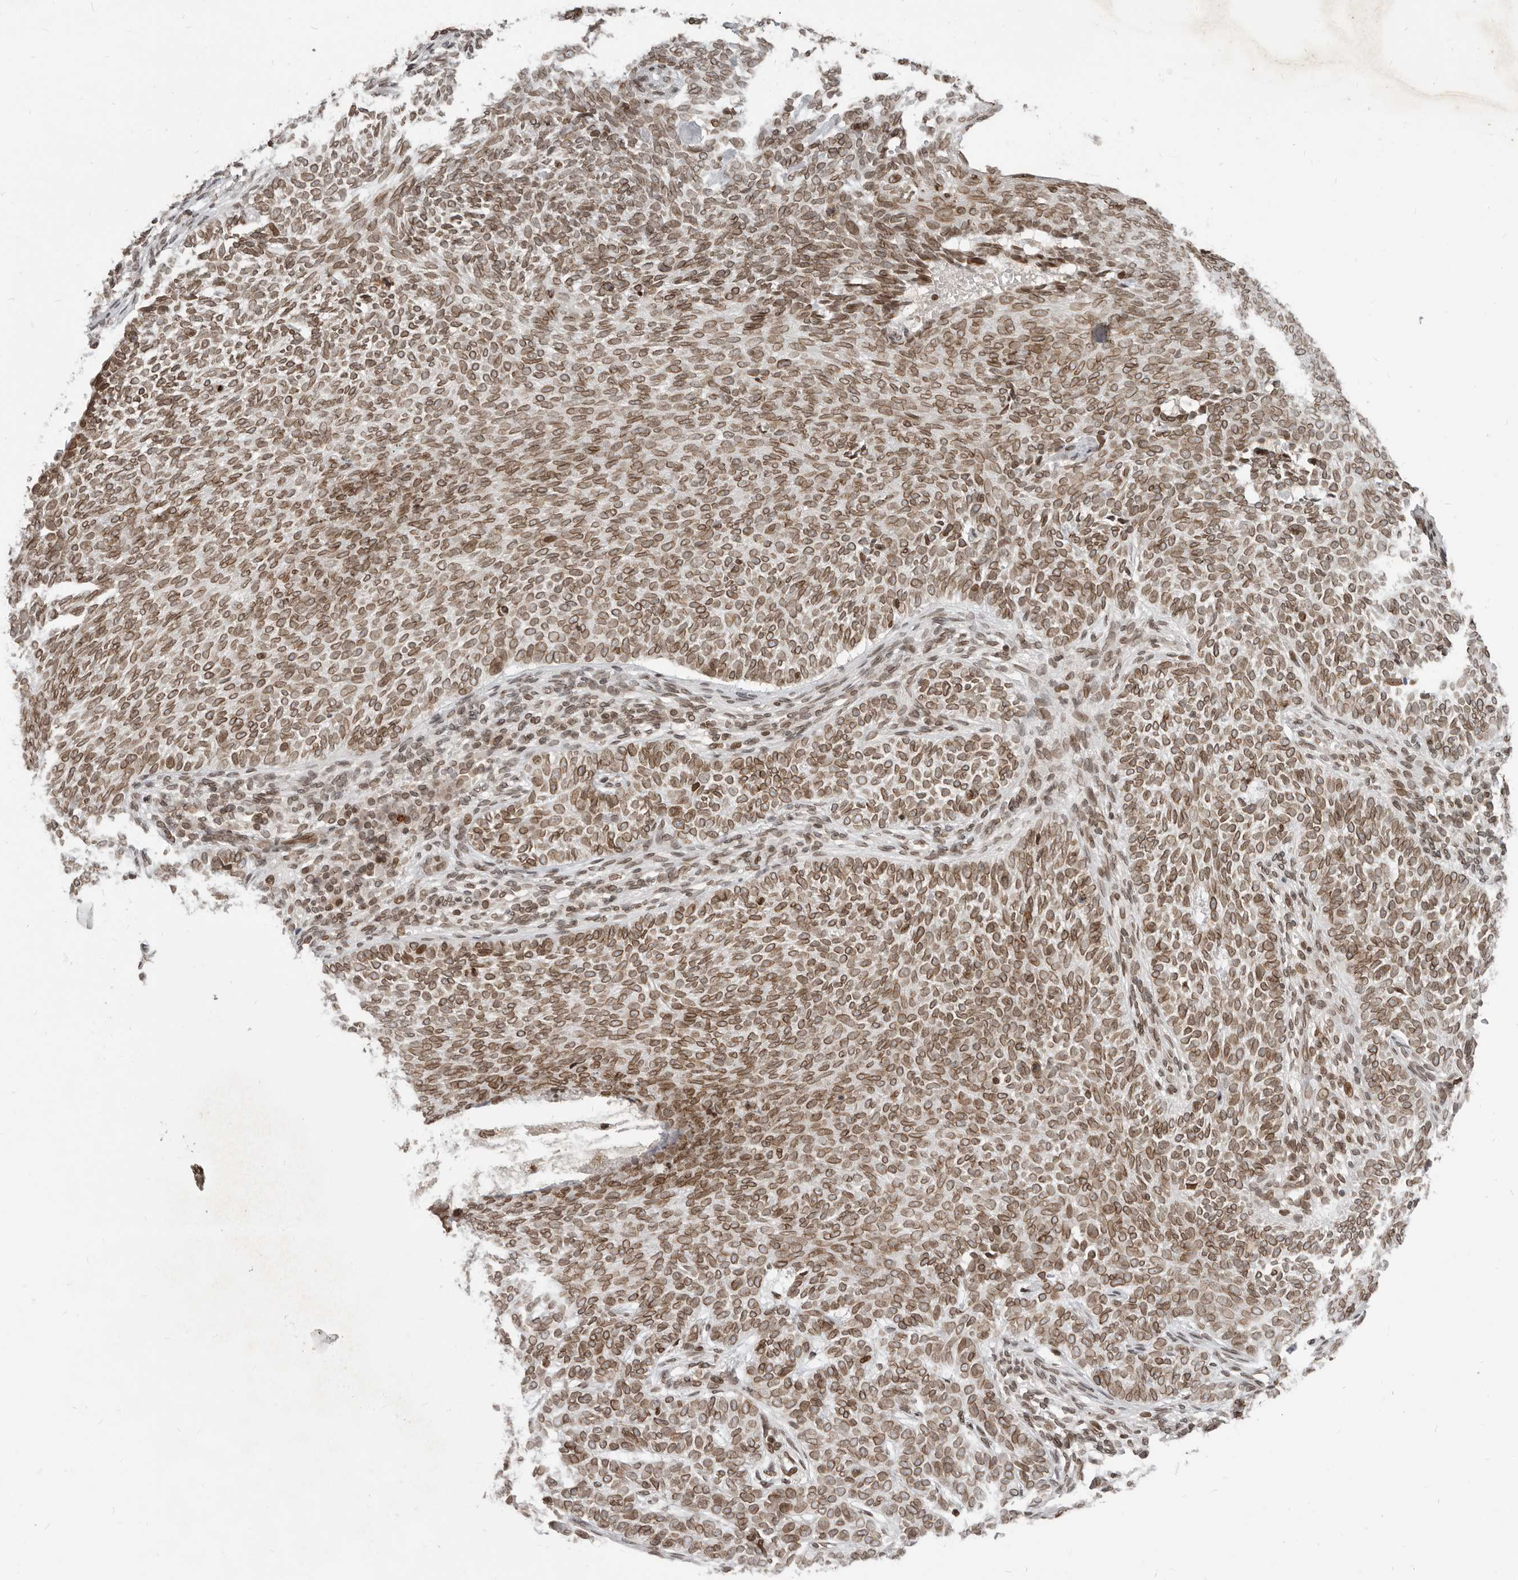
{"staining": {"intensity": "moderate", "quantity": ">75%", "location": "cytoplasmic/membranous,nuclear"}, "tissue": "skin cancer", "cell_type": "Tumor cells", "image_type": "cancer", "snomed": [{"axis": "morphology", "description": "Basal cell carcinoma"}, {"axis": "topography", "description": "Skin"}], "caption": "IHC (DAB (3,3'-diaminobenzidine)) staining of human basal cell carcinoma (skin) reveals moderate cytoplasmic/membranous and nuclear protein staining in approximately >75% of tumor cells.", "gene": "NUP153", "patient": {"sex": "male", "age": 87}}